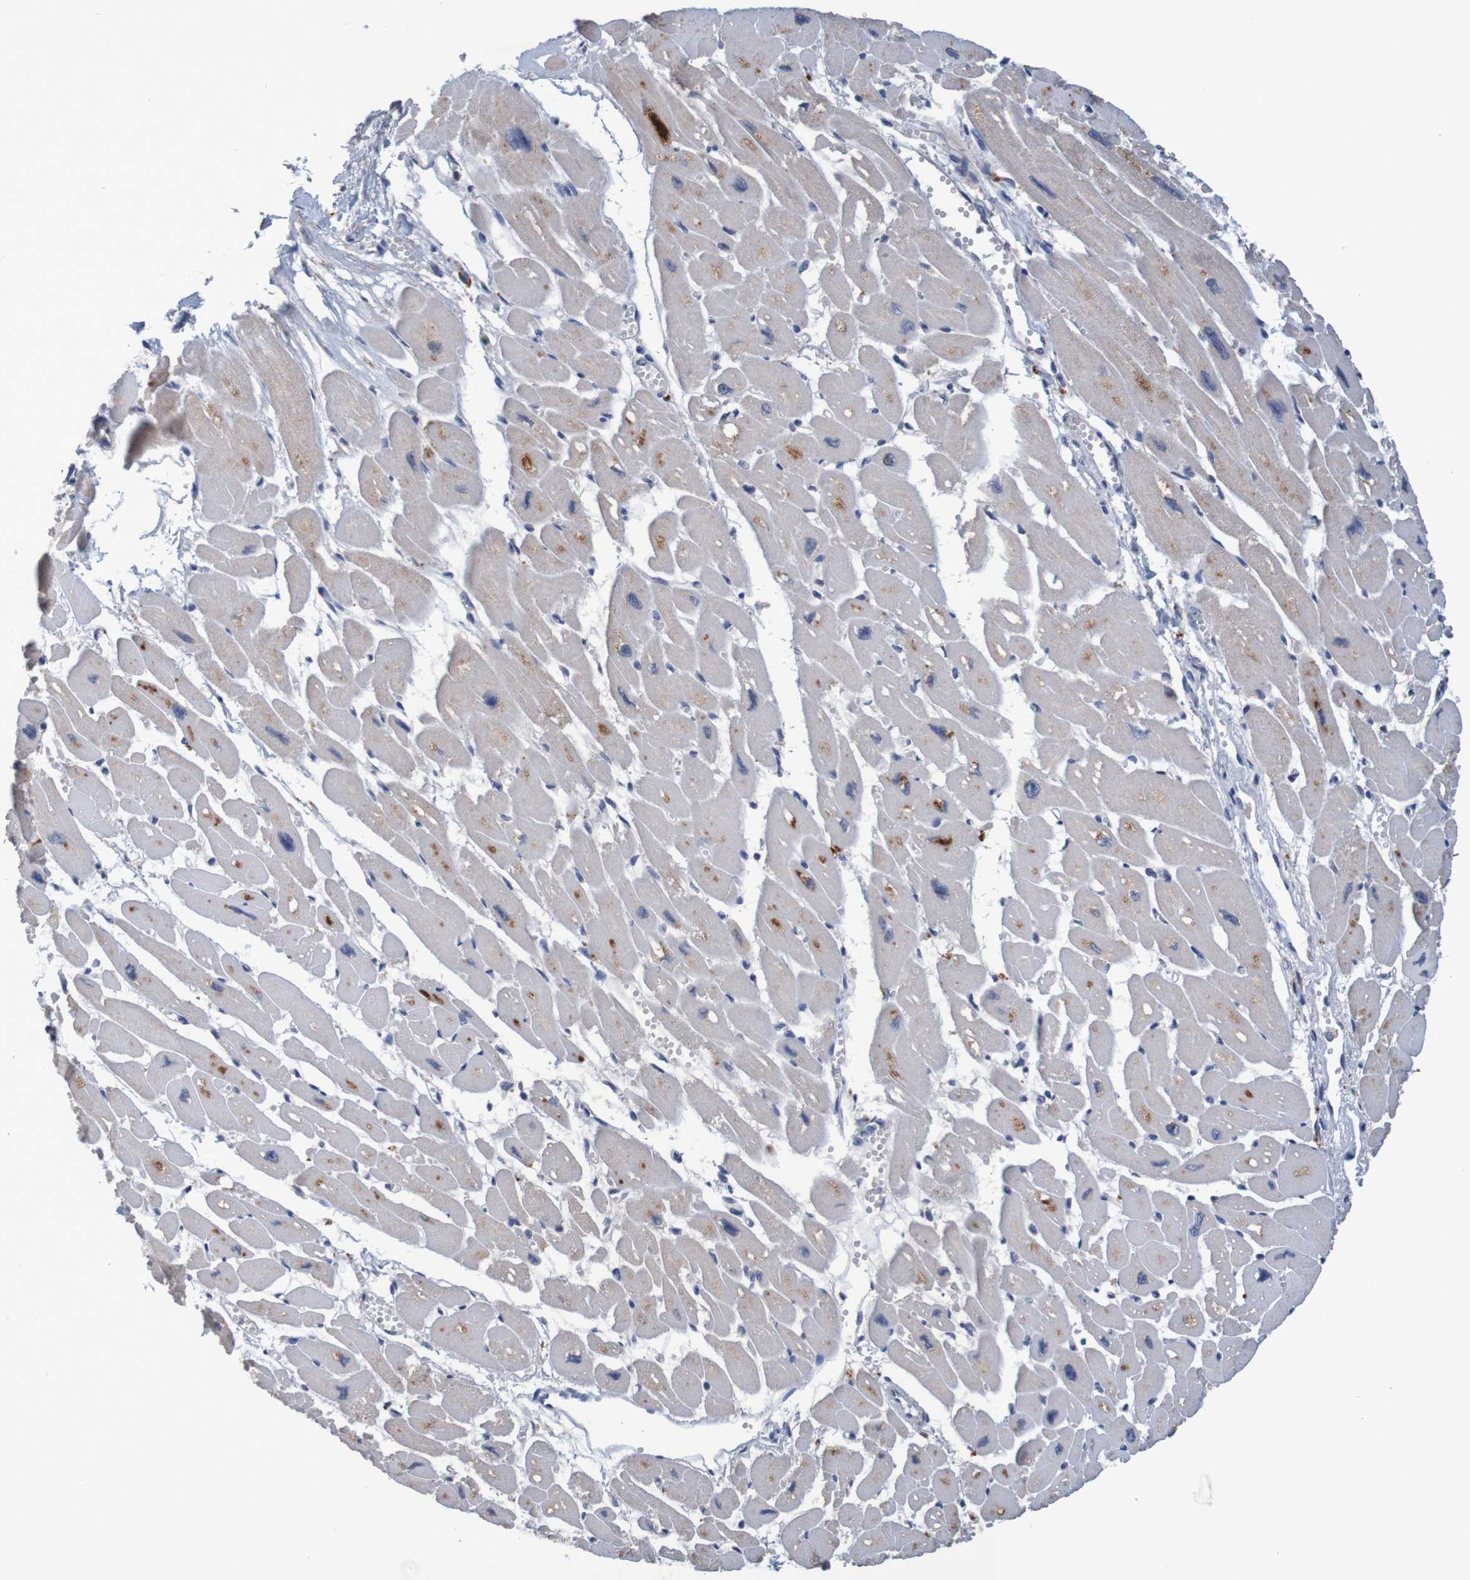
{"staining": {"intensity": "moderate", "quantity": "25%-75%", "location": "cytoplasmic/membranous"}, "tissue": "heart muscle", "cell_type": "Cardiomyocytes", "image_type": "normal", "snomed": [{"axis": "morphology", "description": "Normal tissue, NOS"}, {"axis": "topography", "description": "Heart"}], "caption": "The micrograph reveals immunohistochemical staining of normal heart muscle. There is moderate cytoplasmic/membranous expression is appreciated in about 25%-75% of cardiomyocytes. Immunohistochemistry stains the protein of interest in brown and the nuclei are stained blue.", "gene": "LTA", "patient": {"sex": "female", "age": 54}}